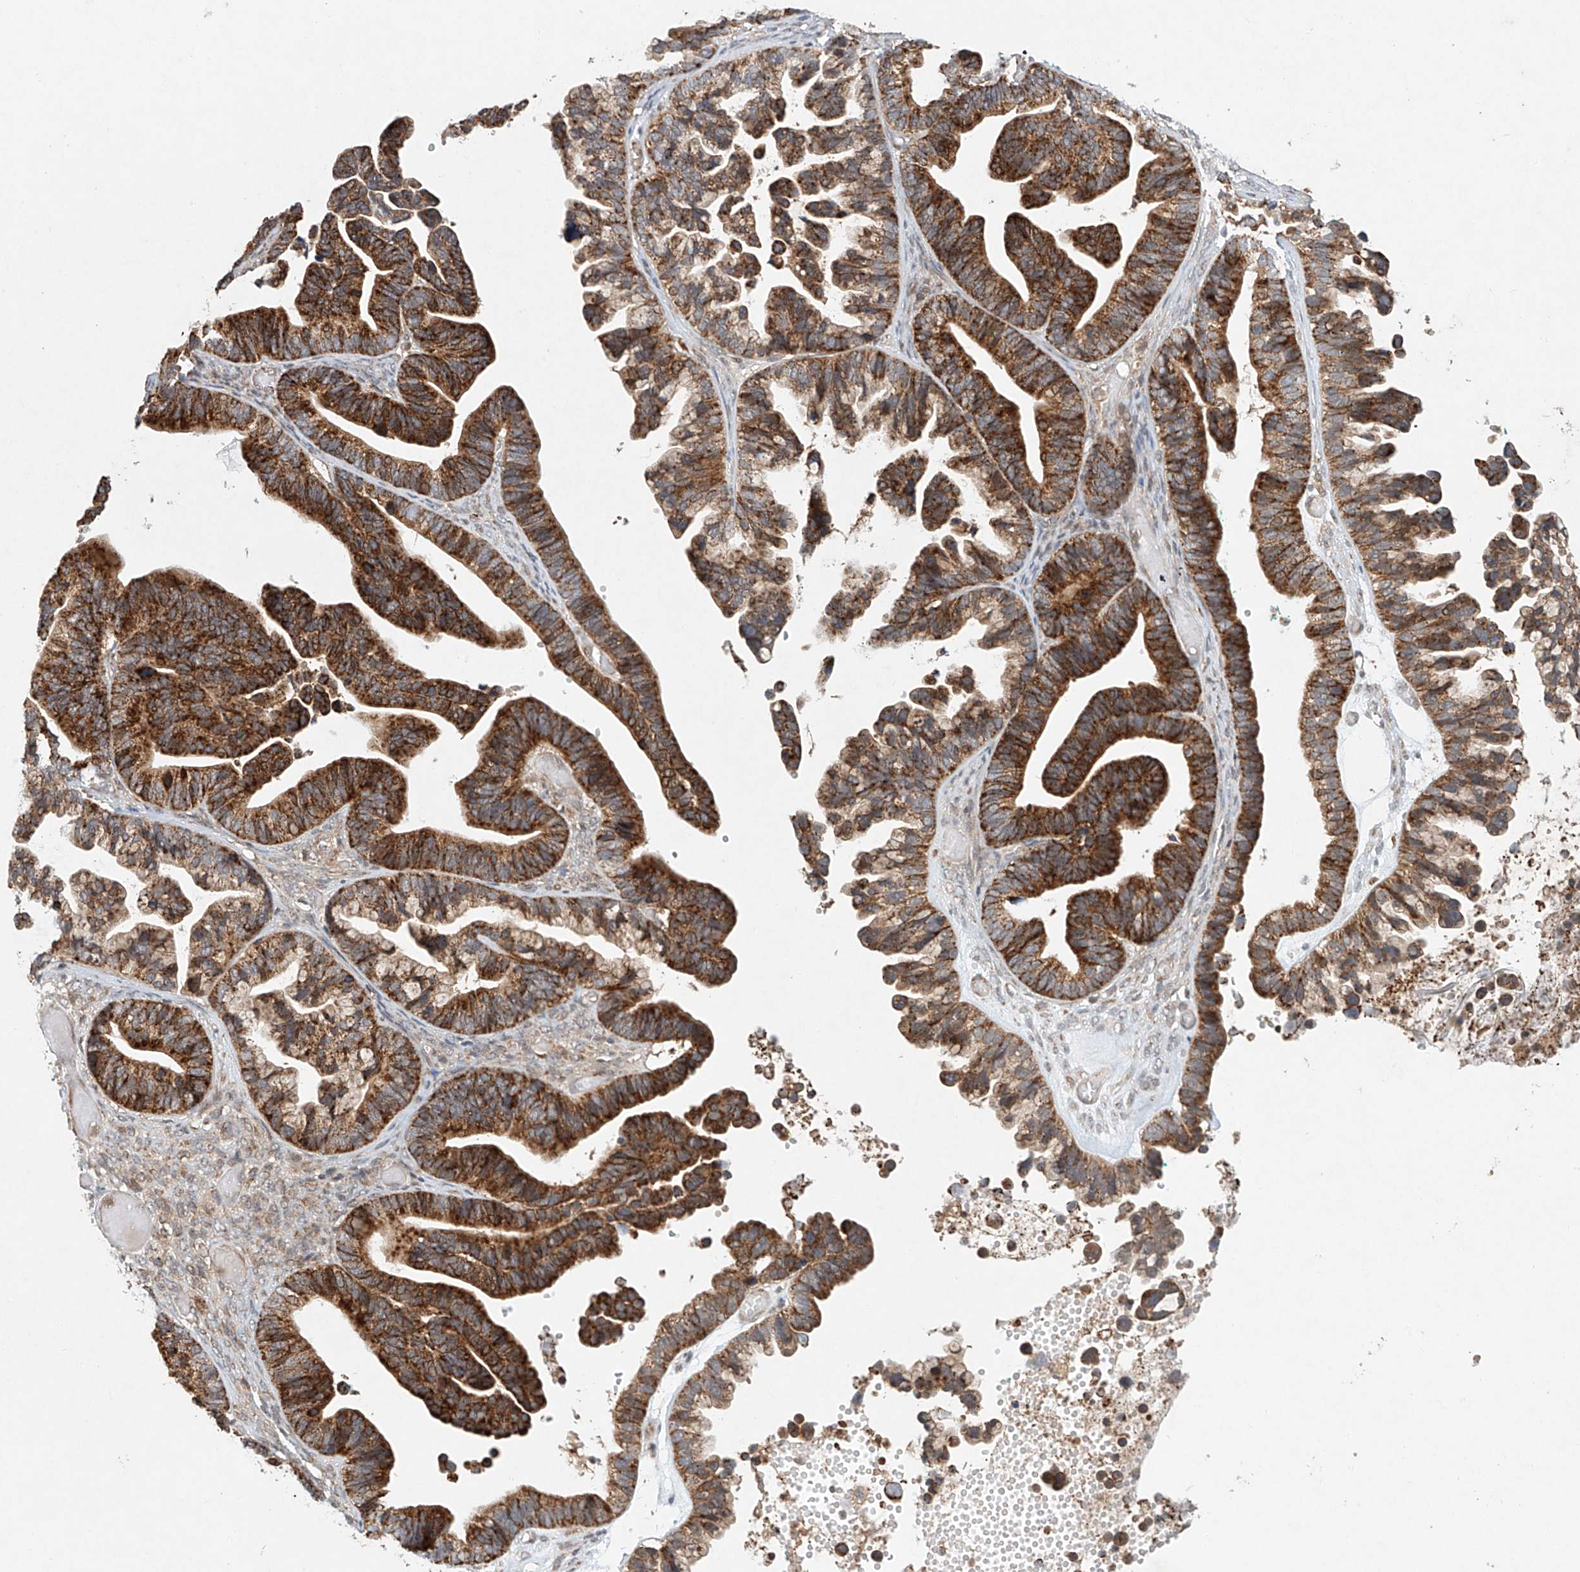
{"staining": {"intensity": "strong", "quantity": ">75%", "location": "cytoplasmic/membranous"}, "tissue": "ovarian cancer", "cell_type": "Tumor cells", "image_type": "cancer", "snomed": [{"axis": "morphology", "description": "Cystadenocarcinoma, serous, NOS"}, {"axis": "topography", "description": "Ovary"}], "caption": "A high-resolution photomicrograph shows immunohistochemistry (IHC) staining of serous cystadenocarcinoma (ovarian), which shows strong cytoplasmic/membranous positivity in approximately >75% of tumor cells.", "gene": "DCAF11", "patient": {"sex": "female", "age": 56}}